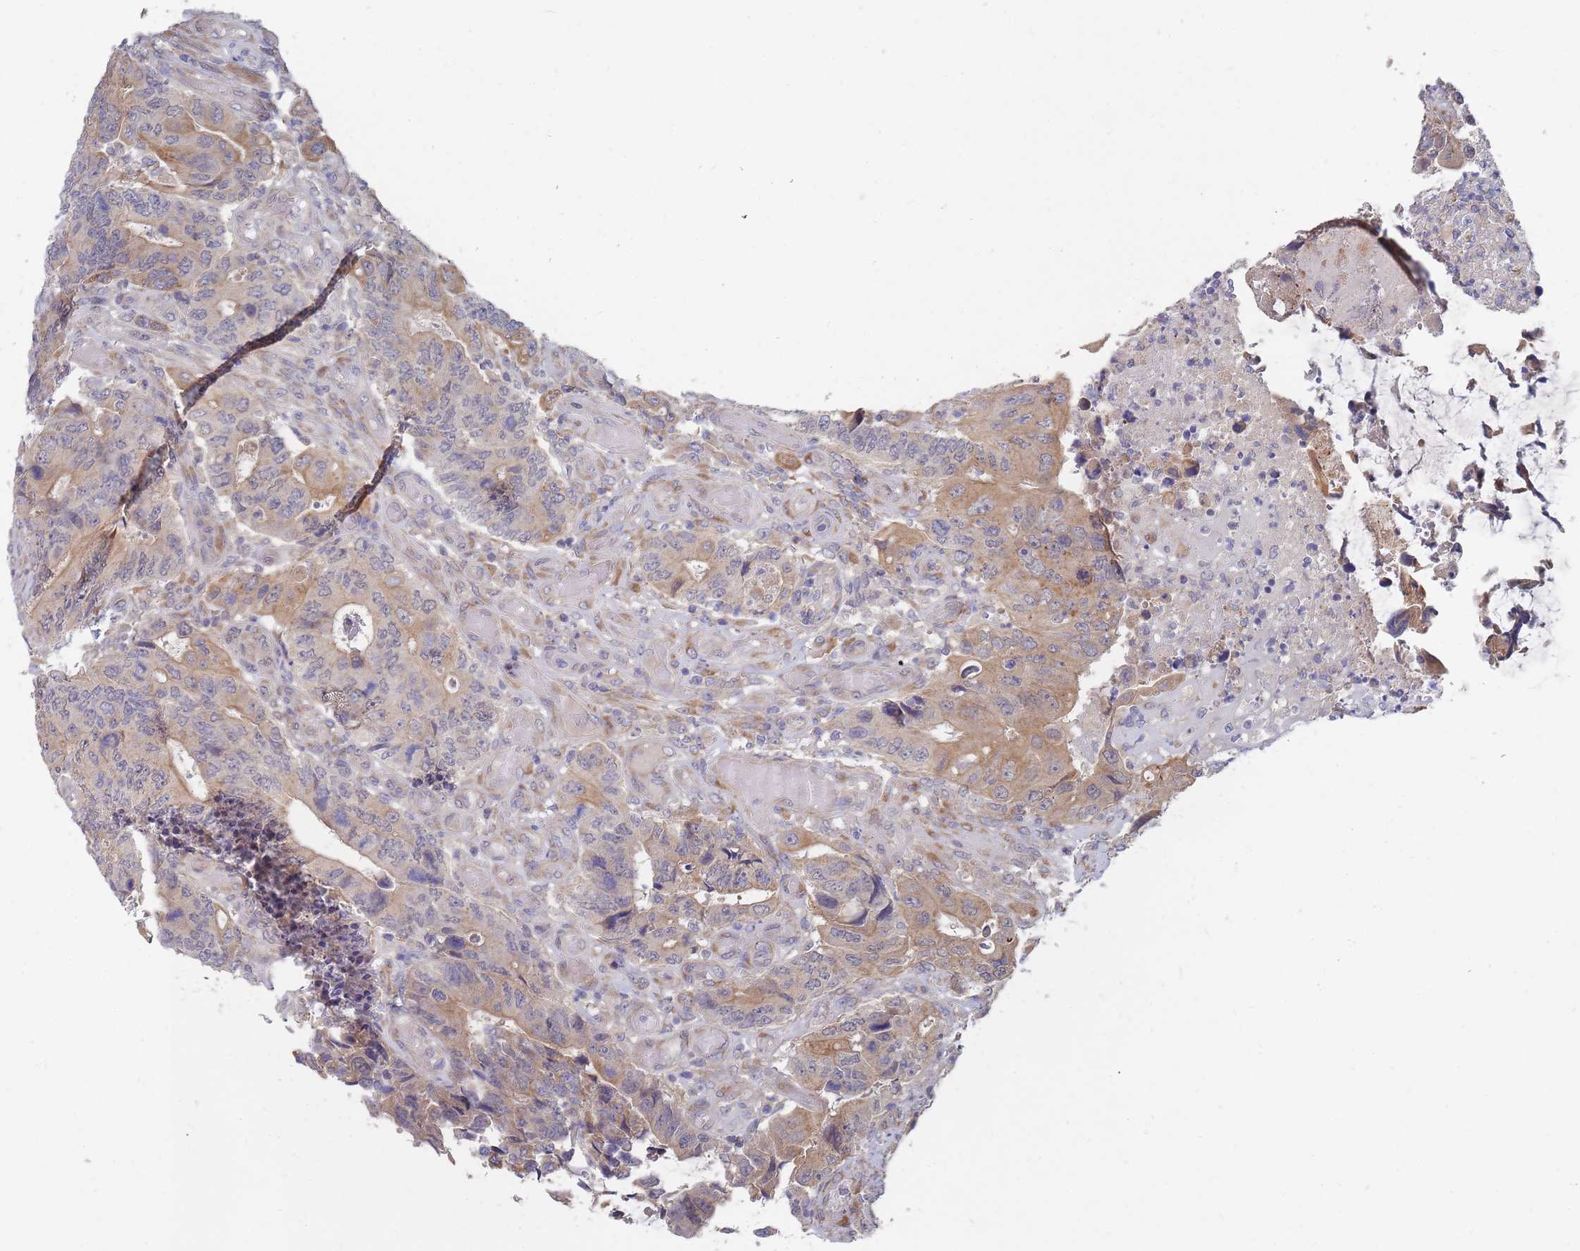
{"staining": {"intensity": "moderate", "quantity": "25%-75%", "location": "cytoplasmic/membranous"}, "tissue": "colorectal cancer", "cell_type": "Tumor cells", "image_type": "cancer", "snomed": [{"axis": "morphology", "description": "Adenocarcinoma, NOS"}, {"axis": "topography", "description": "Colon"}], "caption": "A medium amount of moderate cytoplasmic/membranous positivity is appreciated in about 25%-75% of tumor cells in adenocarcinoma (colorectal) tissue.", "gene": "SLC35F5", "patient": {"sex": "male", "age": 87}}